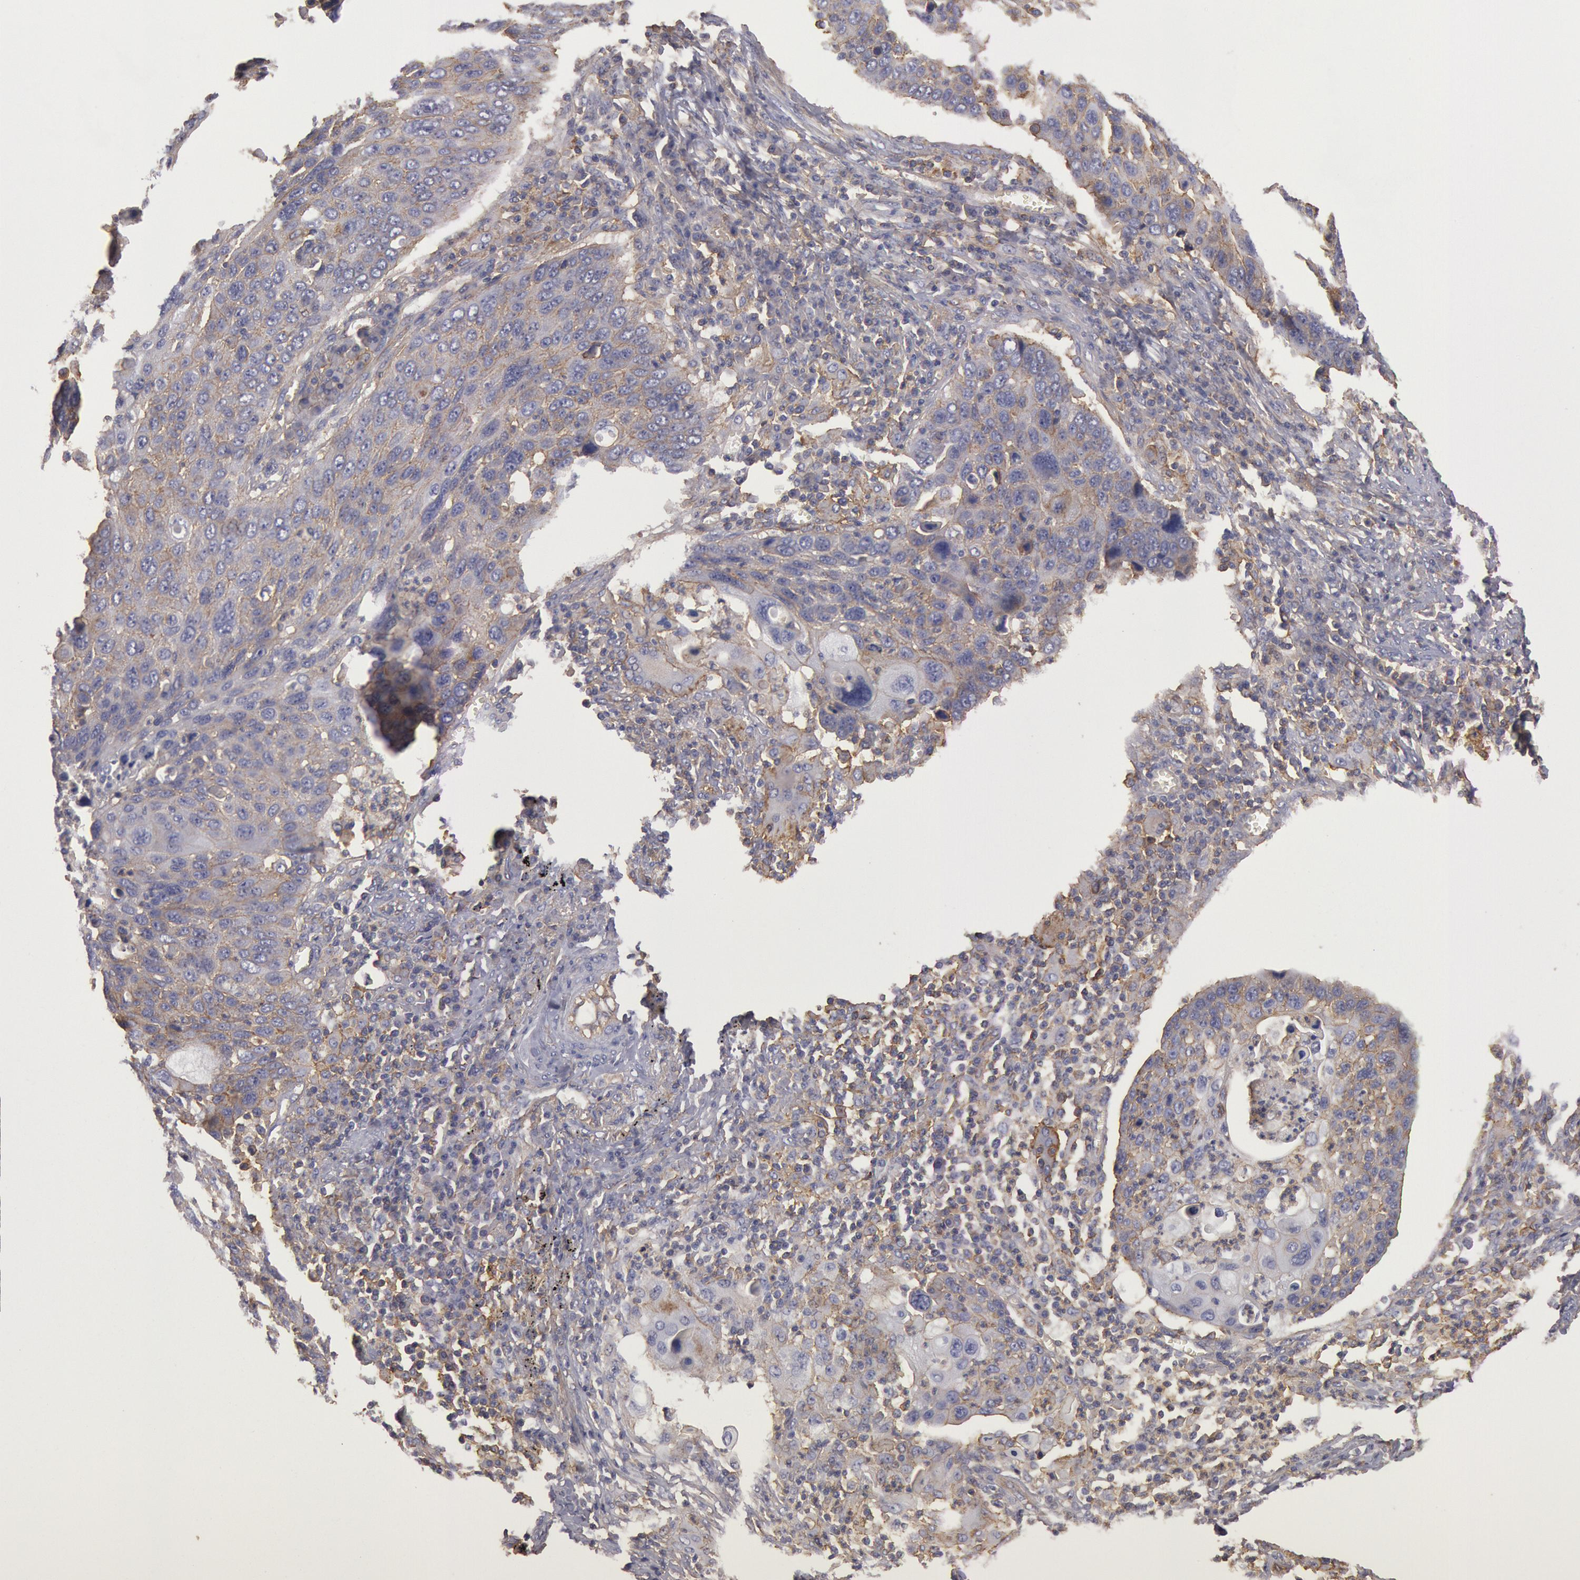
{"staining": {"intensity": "weak", "quantity": "25%-75%", "location": "cytoplasmic/membranous"}, "tissue": "lung cancer", "cell_type": "Tumor cells", "image_type": "cancer", "snomed": [{"axis": "morphology", "description": "Squamous cell carcinoma, NOS"}, {"axis": "topography", "description": "Lung"}], "caption": "Lung cancer (squamous cell carcinoma) stained for a protein (brown) reveals weak cytoplasmic/membranous positive expression in approximately 25%-75% of tumor cells.", "gene": "SNAP23", "patient": {"sex": "male", "age": 68}}